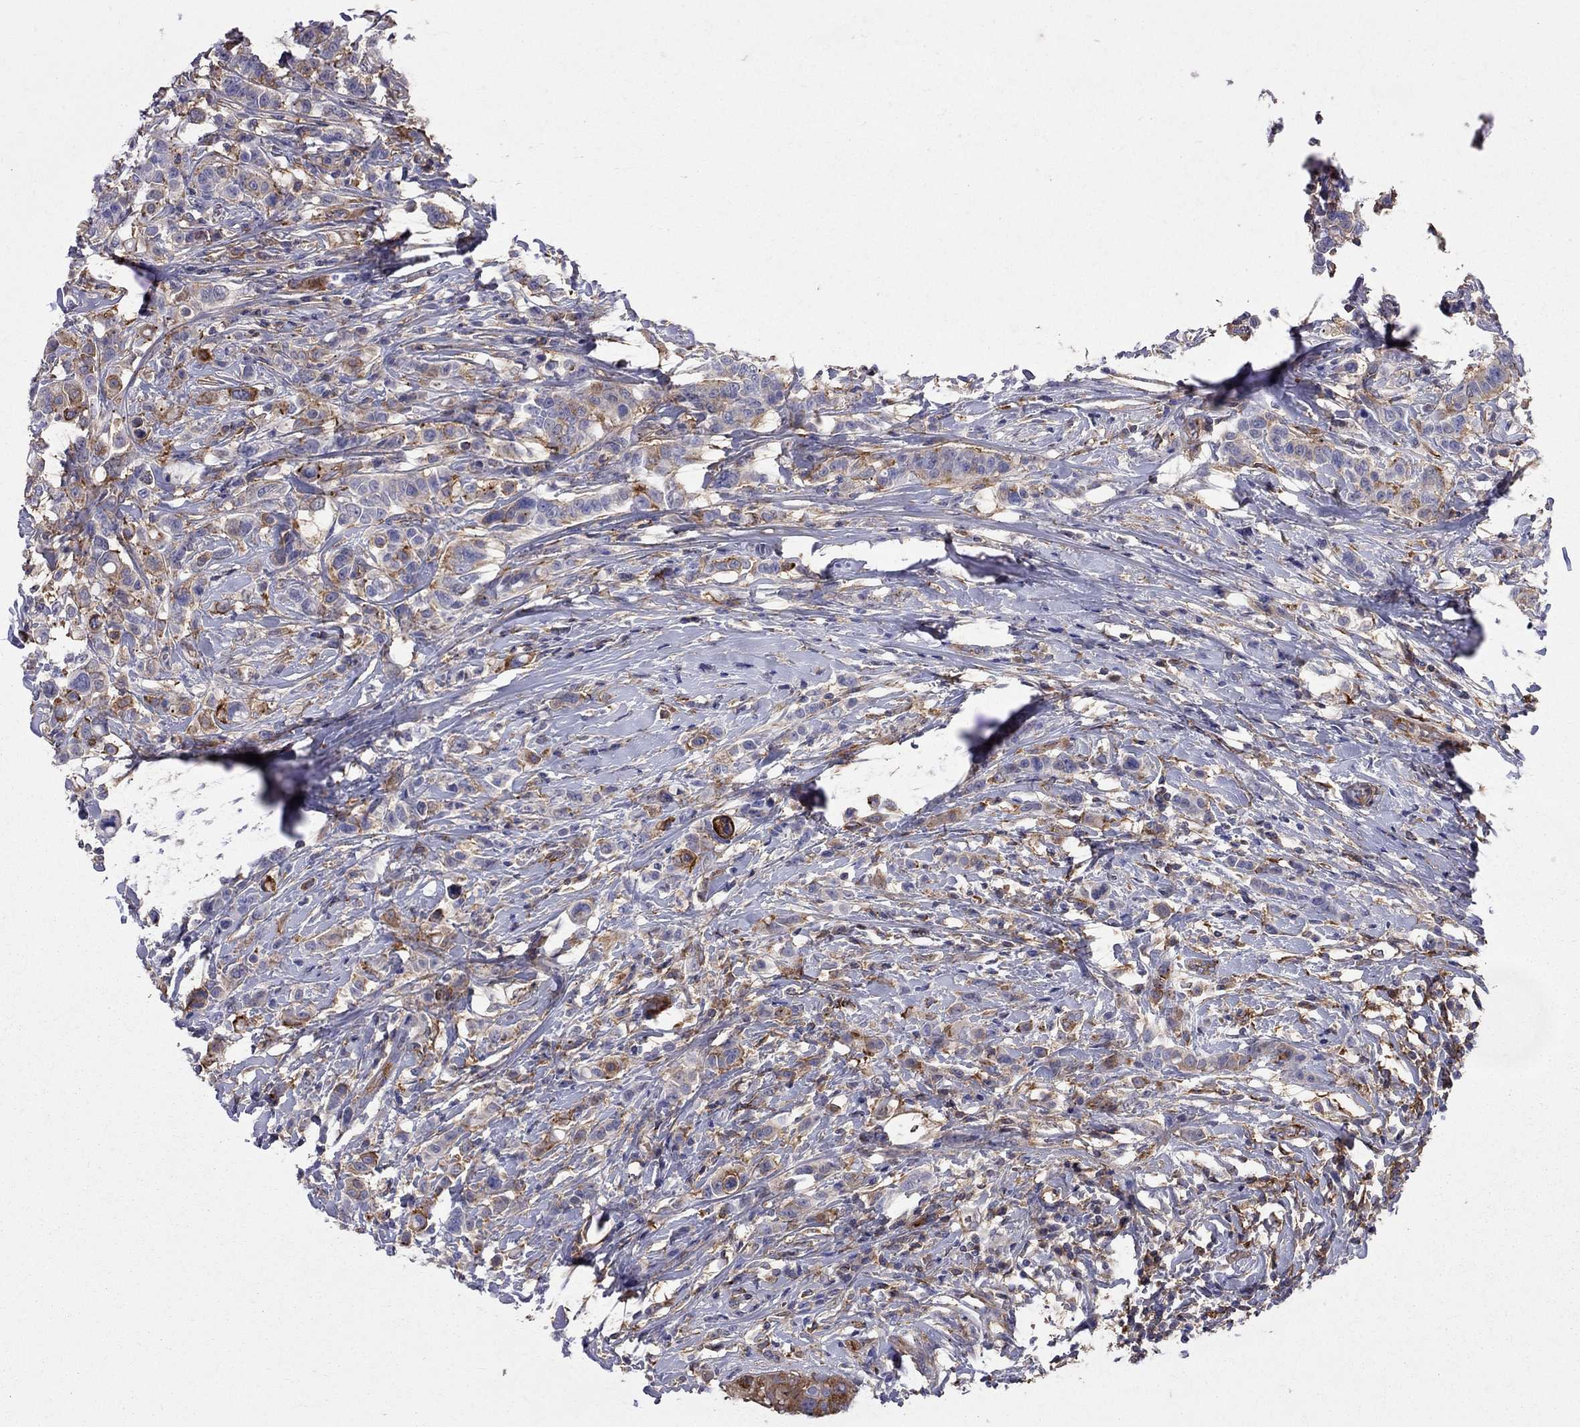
{"staining": {"intensity": "moderate", "quantity": ">75%", "location": "cytoplasmic/membranous"}, "tissue": "breast cancer", "cell_type": "Tumor cells", "image_type": "cancer", "snomed": [{"axis": "morphology", "description": "Duct carcinoma"}, {"axis": "topography", "description": "Breast"}], "caption": "Immunohistochemistry (DAB (3,3'-diaminobenzidine)) staining of human breast cancer displays moderate cytoplasmic/membranous protein positivity in about >75% of tumor cells.", "gene": "EIF4E3", "patient": {"sex": "female", "age": 27}}